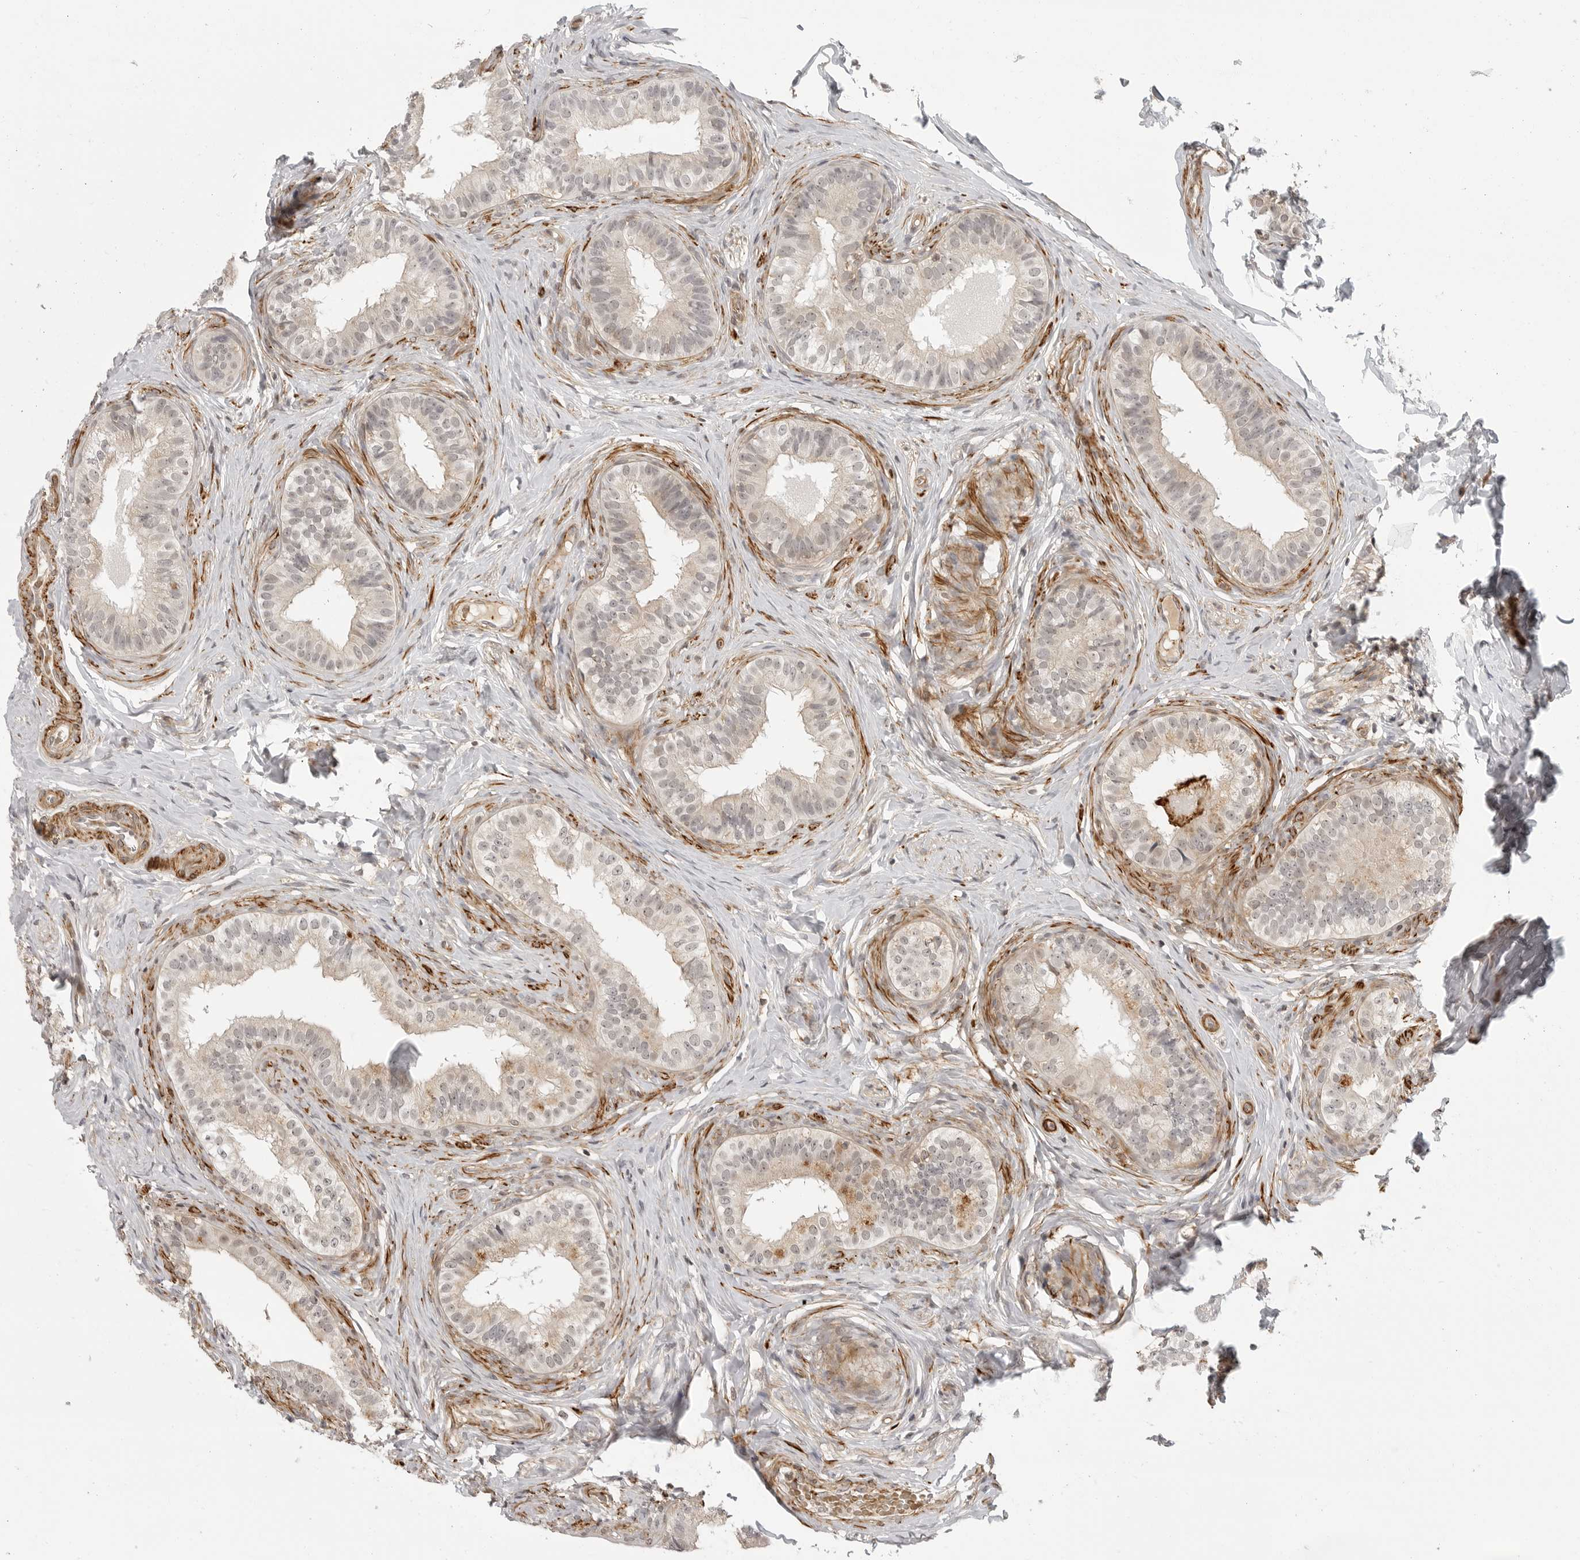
{"staining": {"intensity": "weak", "quantity": "<25%", "location": "cytoplasmic/membranous,nuclear"}, "tissue": "epididymis", "cell_type": "Glandular cells", "image_type": "normal", "snomed": [{"axis": "morphology", "description": "Normal tissue, NOS"}, {"axis": "topography", "description": "Epididymis"}], "caption": "High power microscopy photomicrograph of an IHC micrograph of benign epididymis, revealing no significant expression in glandular cells.", "gene": "TUT4", "patient": {"sex": "male", "age": 49}}